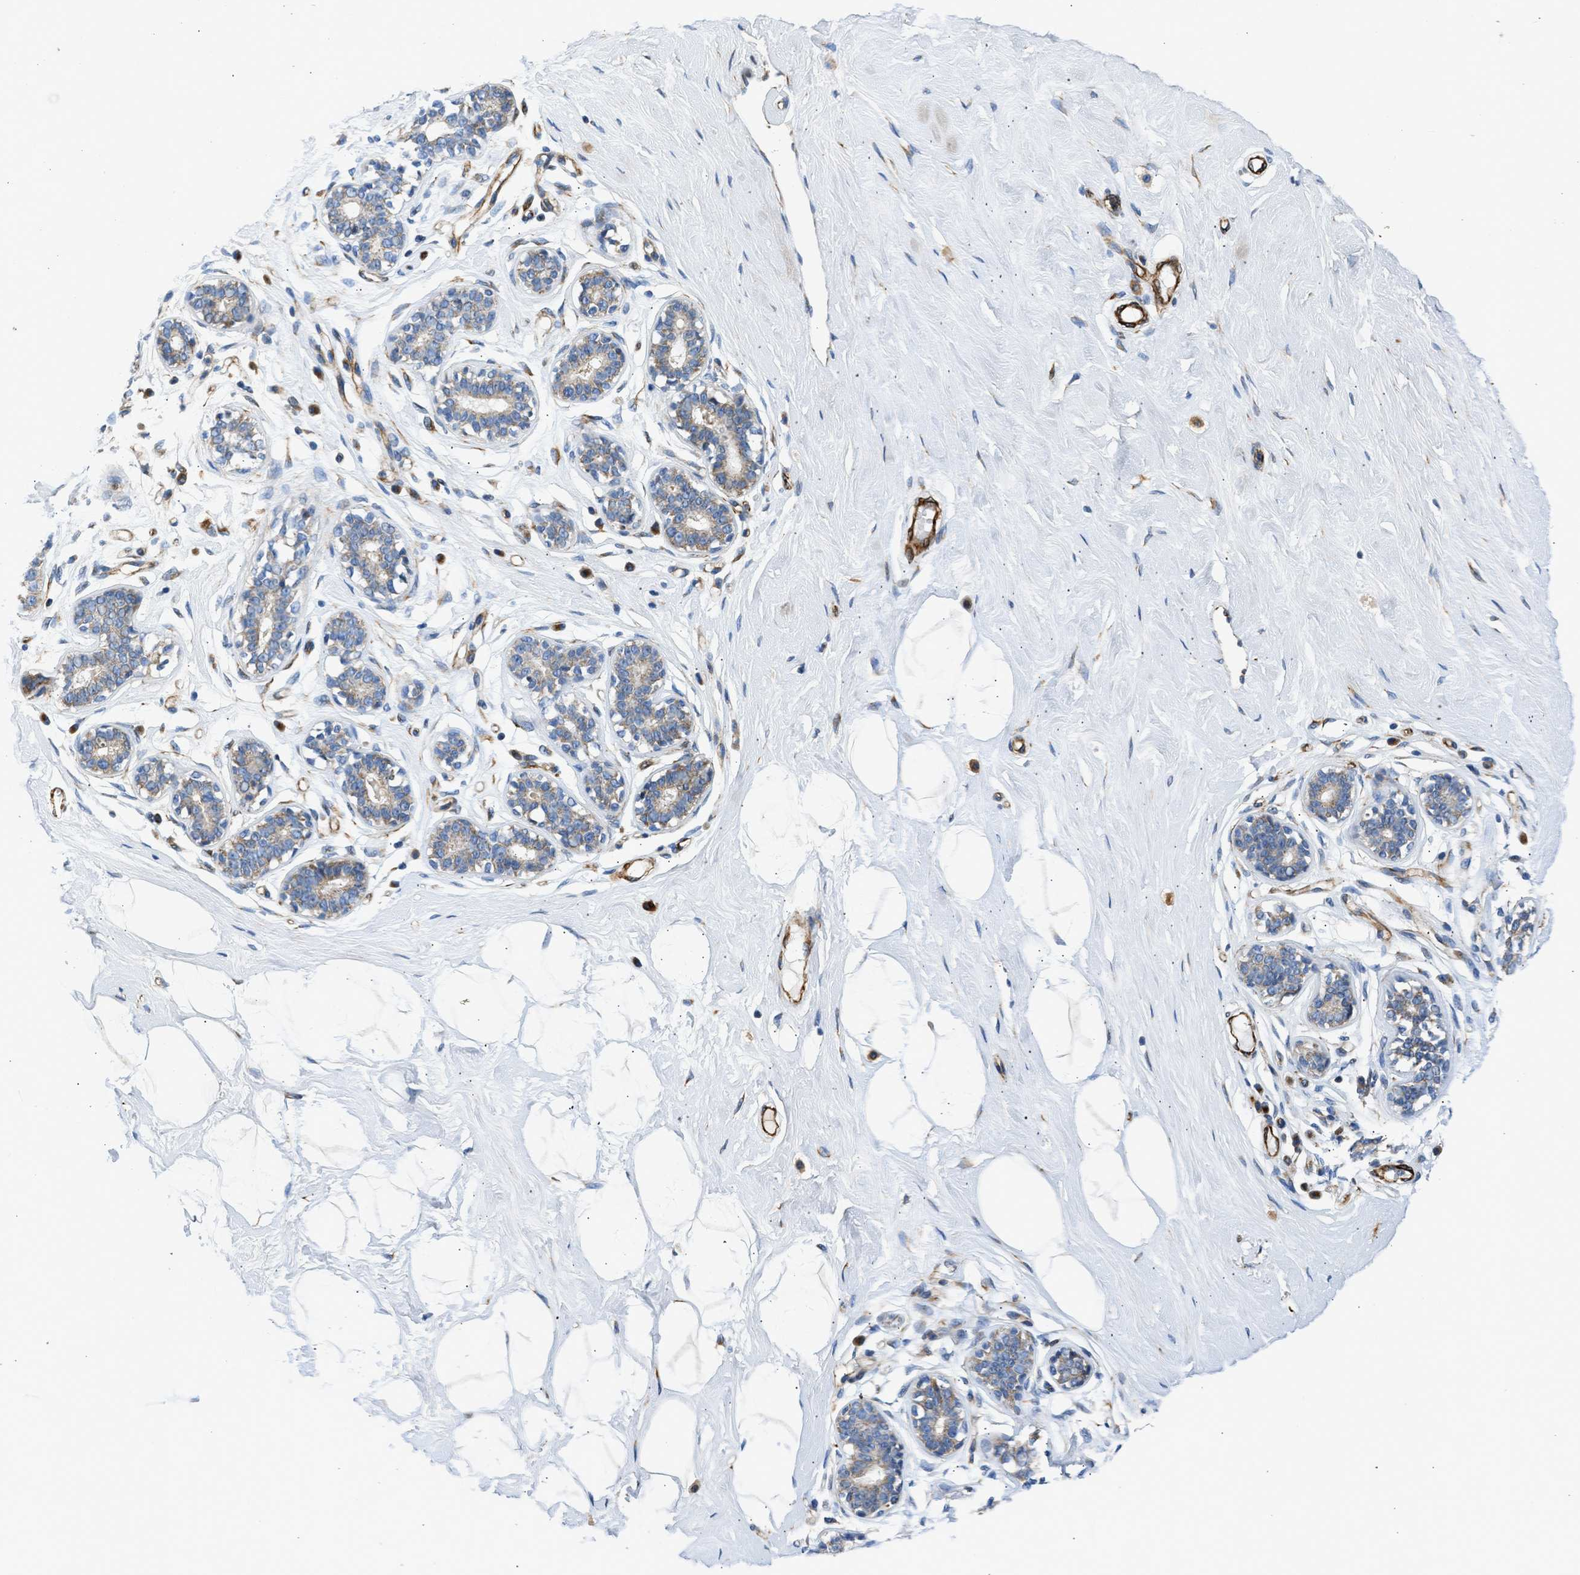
{"staining": {"intensity": "negative", "quantity": "none", "location": "none"}, "tissue": "breast", "cell_type": "Adipocytes", "image_type": "normal", "snomed": [{"axis": "morphology", "description": "Normal tissue, NOS"}, {"axis": "topography", "description": "Breast"}], "caption": "Immunohistochemistry (IHC) of benign human breast displays no staining in adipocytes.", "gene": "ULK4", "patient": {"sex": "female", "age": 23}}